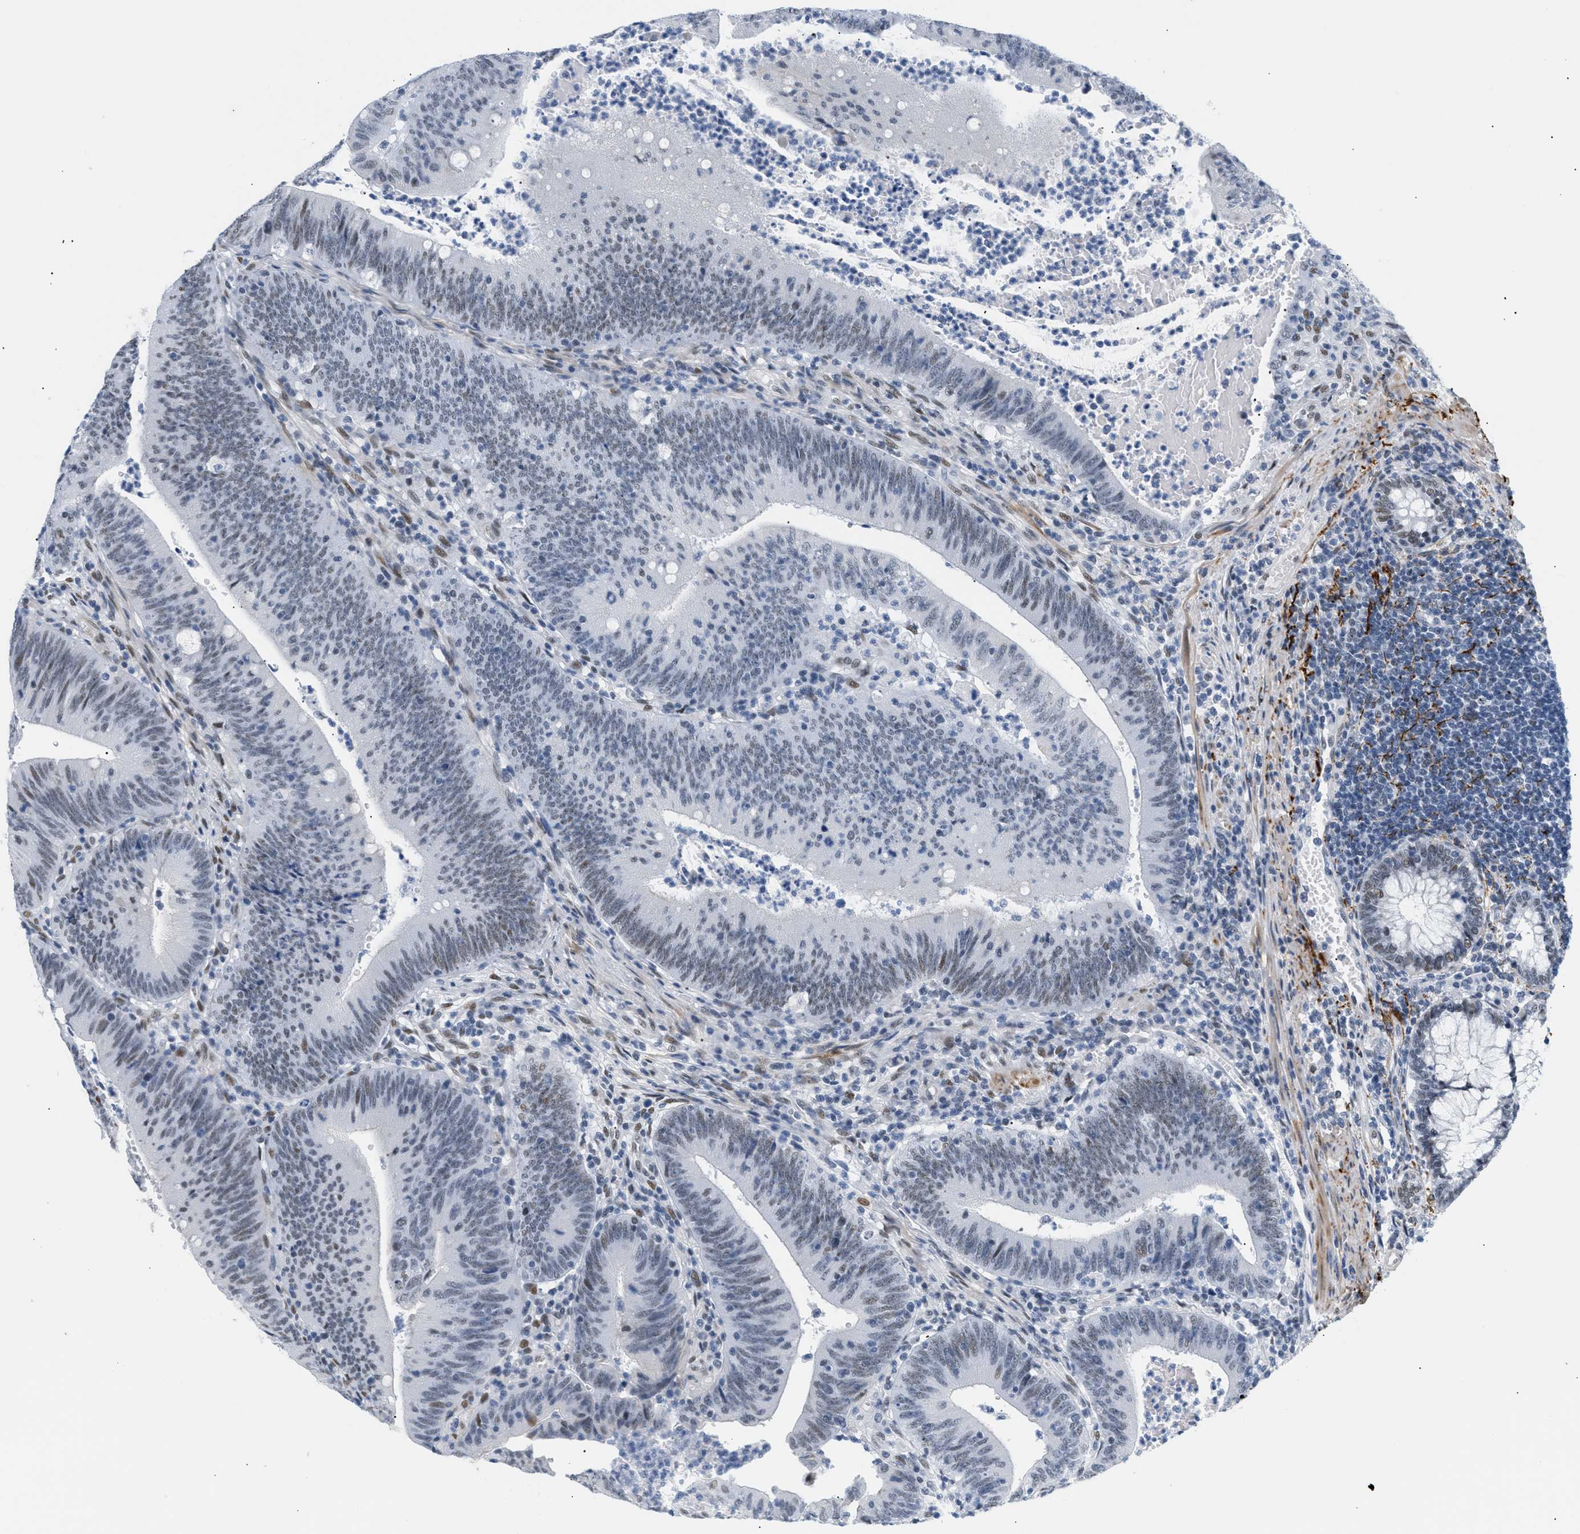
{"staining": {"intensity": "weak", "quantity": "25%-75%", "location": "nuclear"}, "tissue": "colorectal cancer", "cell_type": "Tumor cells", "image_type": "cancer", "snomed": [{"axis": "morphology", "description": "Normal tissue, NOS"}, {"axis": "morphology", "description": "Adenocarcinoma, NOS"}, {"axis": "topography", "description": "Rectum"}], "caption": "Colorectal adenocarcinoma stained with a brown dye exhibits weak nuclear positive staining in about 25%-75% of tumor cells.", "gene": "ELN", "patient": {"sex": "female", "age": 66}}